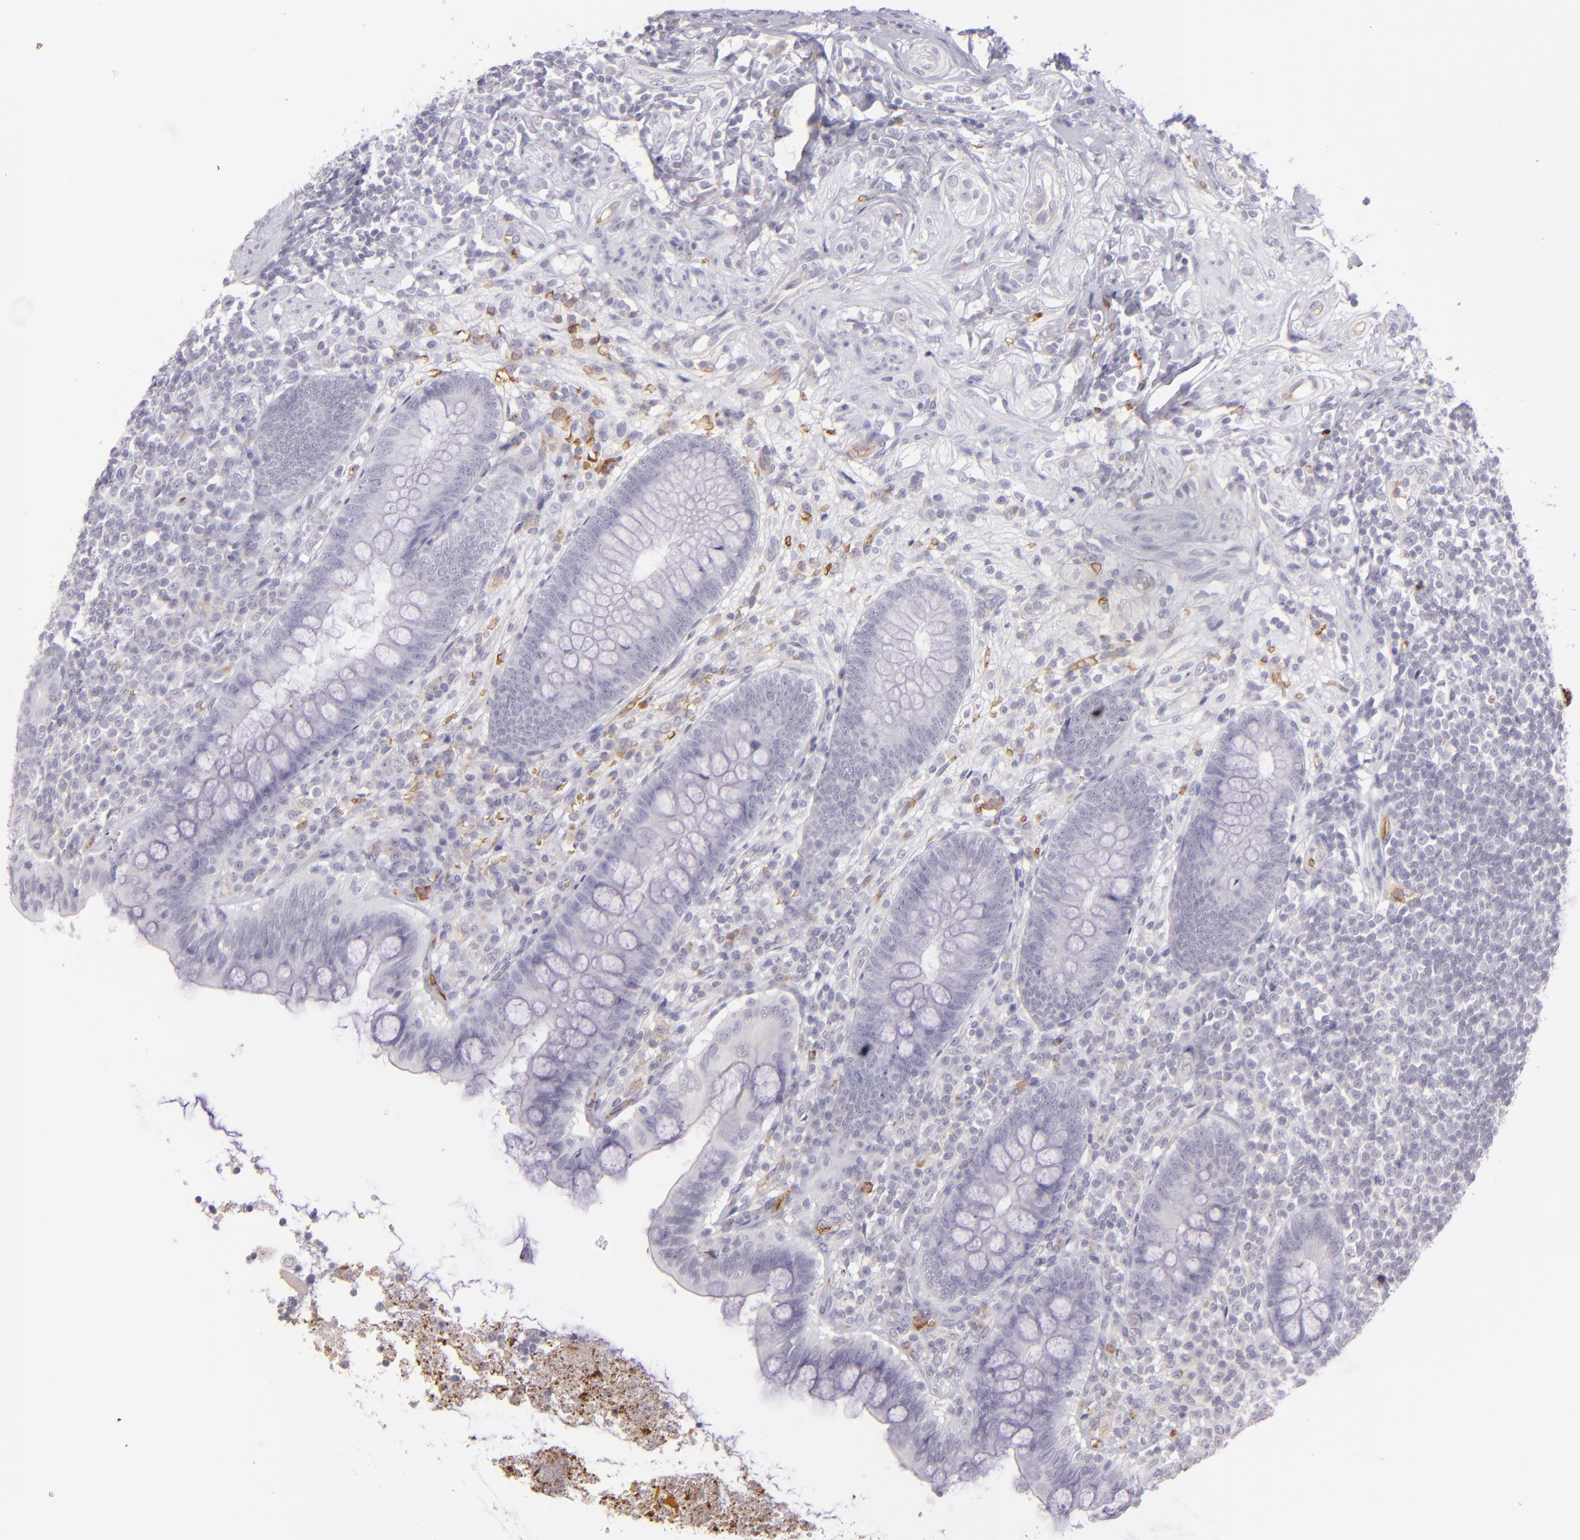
{"staining": {"intensity": "negative", "quantity": "none", "location": "none"}, "tissue": "appendix", "cell_type": "Glandular cells", "image_type": "normal", "snomed": [{"axis": "morphology", "description": "Normal tissue, NOS"}, {"axis": "topography", "description": "Appendix"}], "caption": "Immunohistochemistry (IHC) image of unremarkable human appendix stained for a protein (brown), which displays no staining in glandular cells. (Stains: DAB immunohistochemistry with hematoxylin counter stain, Microscopy: brightfield microscopy at high magnification).", "gene": "ACE", "patient": {"sex": "female", "age": 66}}